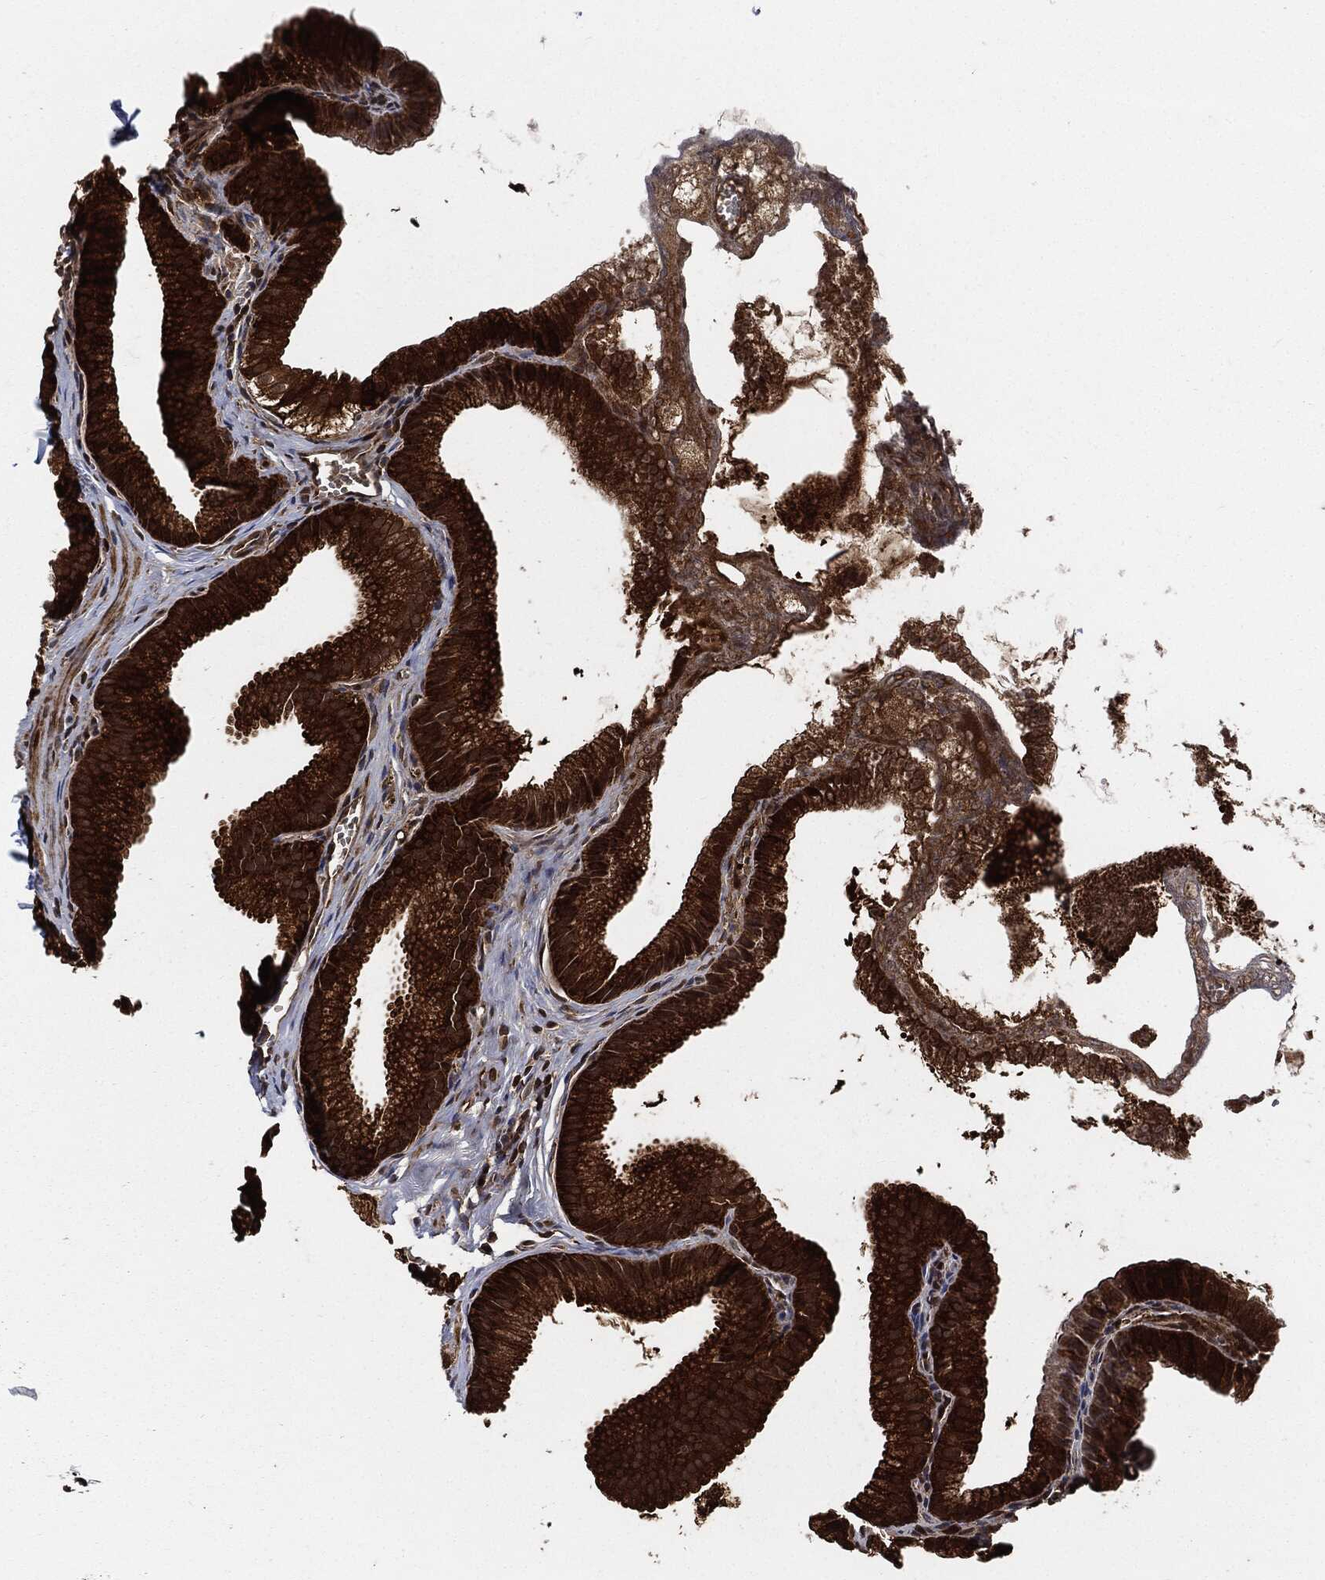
{"staining": {"intensity": "strong", "quantity": ">75%", "location": "cytoplasmic/membranous"}, "tissue": "gallbladder", "cell_type": "Glandular cells", "image_type": "normal", "snomed": [{"axis": "morphology", "description": "Normal tissue, NOS"}, {"axis": "topography", "description": "Gallbladder"}], "caption": "IHC of benign gallbladder shows high levels of strong cytoplasmic/membranous positivity in approximately >75% of glandular cells.", "gene": "PRDX2", "patient": {"sex": "male", "age": 38}}